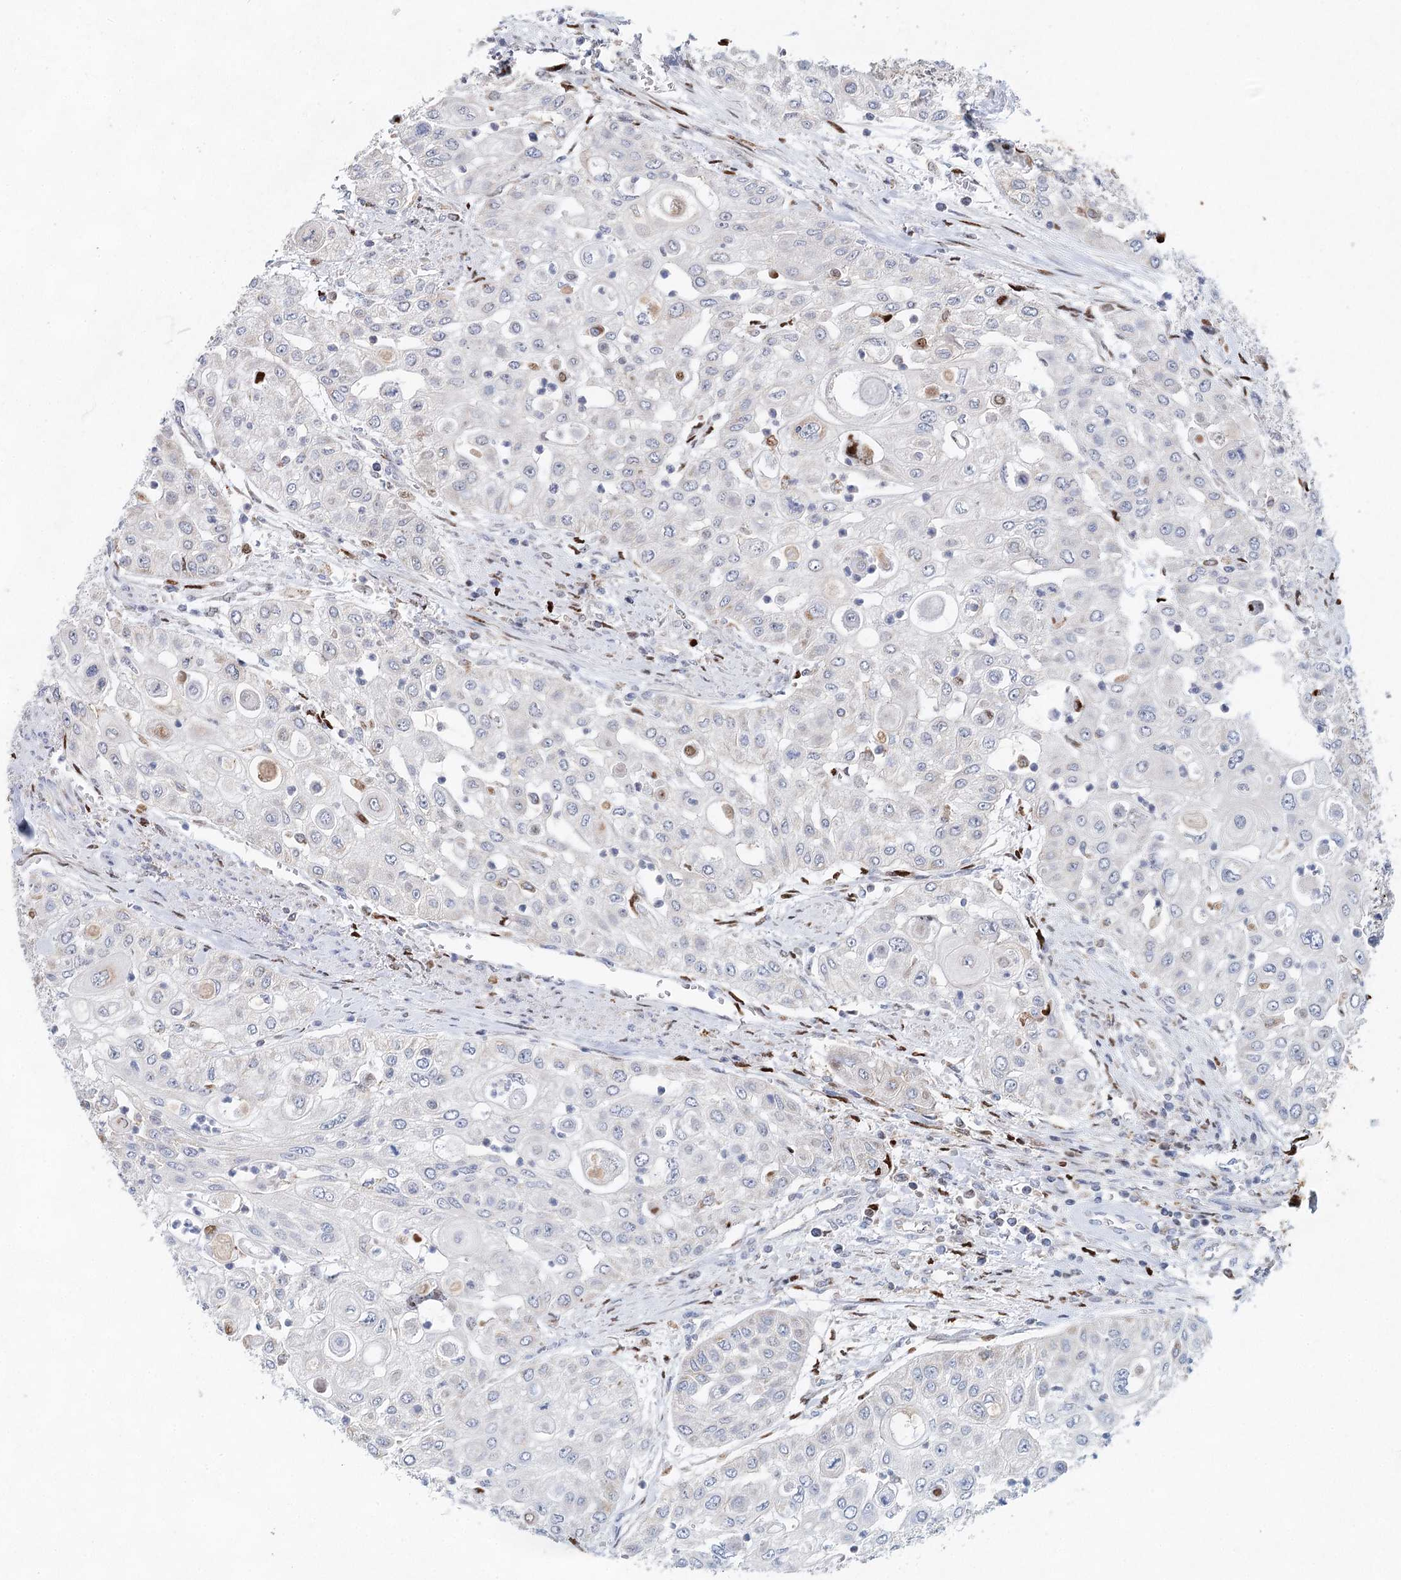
{"staining": {"intensity": "moderate", "quantity": "<25%", "location": "nuclear"}, "tissue": "urothelial cancer", "cell_type": "Tumor cells", "image_type": "cancer", "snomed": [{"axis": "morphology", "description": "Urothelial carcinoma, High grade"}, {"axis": "topography", "description": "Urinary bladder"}], "caption": "Immunohistochemical staining of urothelial carcinoma (high-grade) displays moderate nuclear protein positivity in approximately <25% of tumor cells.", "gene": "XPO6", "patient": {"sex": "female", "age": 79}}